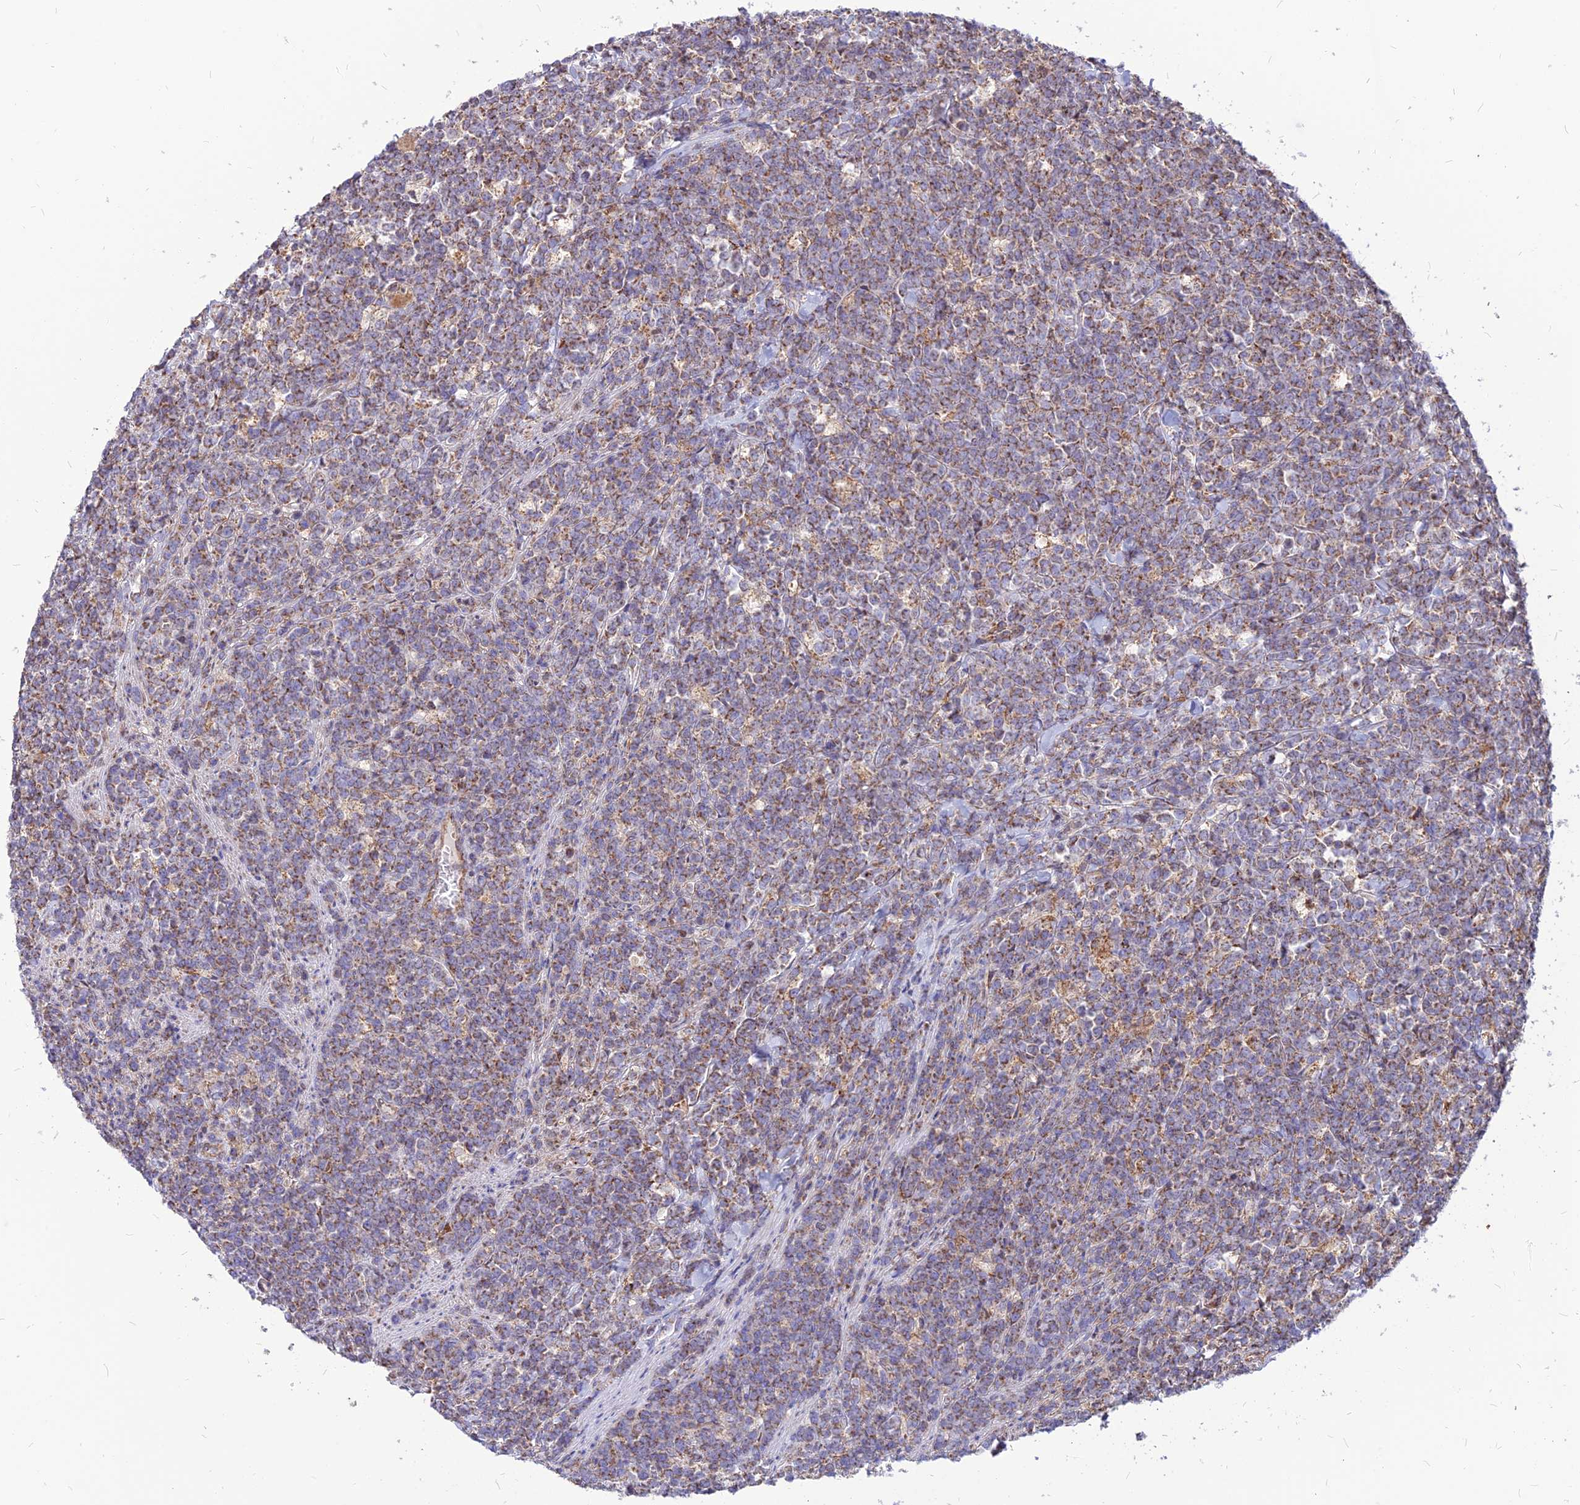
{"staining": {"intensity": "moderate", "quantity": "25%-75%", "location": "cytoplasmic/membranous"}, "tissue": "lymphoma", "cell_type": "Tumor cells", "image_type": "cancer", "snomed": [{"axis": "morphology", "description": "Malignant lymphoma, non-Hodgkin's type, High grade"}, {"axis": "topography", "description": "Small intestine"}], "caption": "Malignant lymphoma, non-Hodgkin's type (high-grade) stained with a protein marker shows moderate staining in tumor cells.", "gene": "ECI1", "patient": {"sex": "male", "age": 8}}